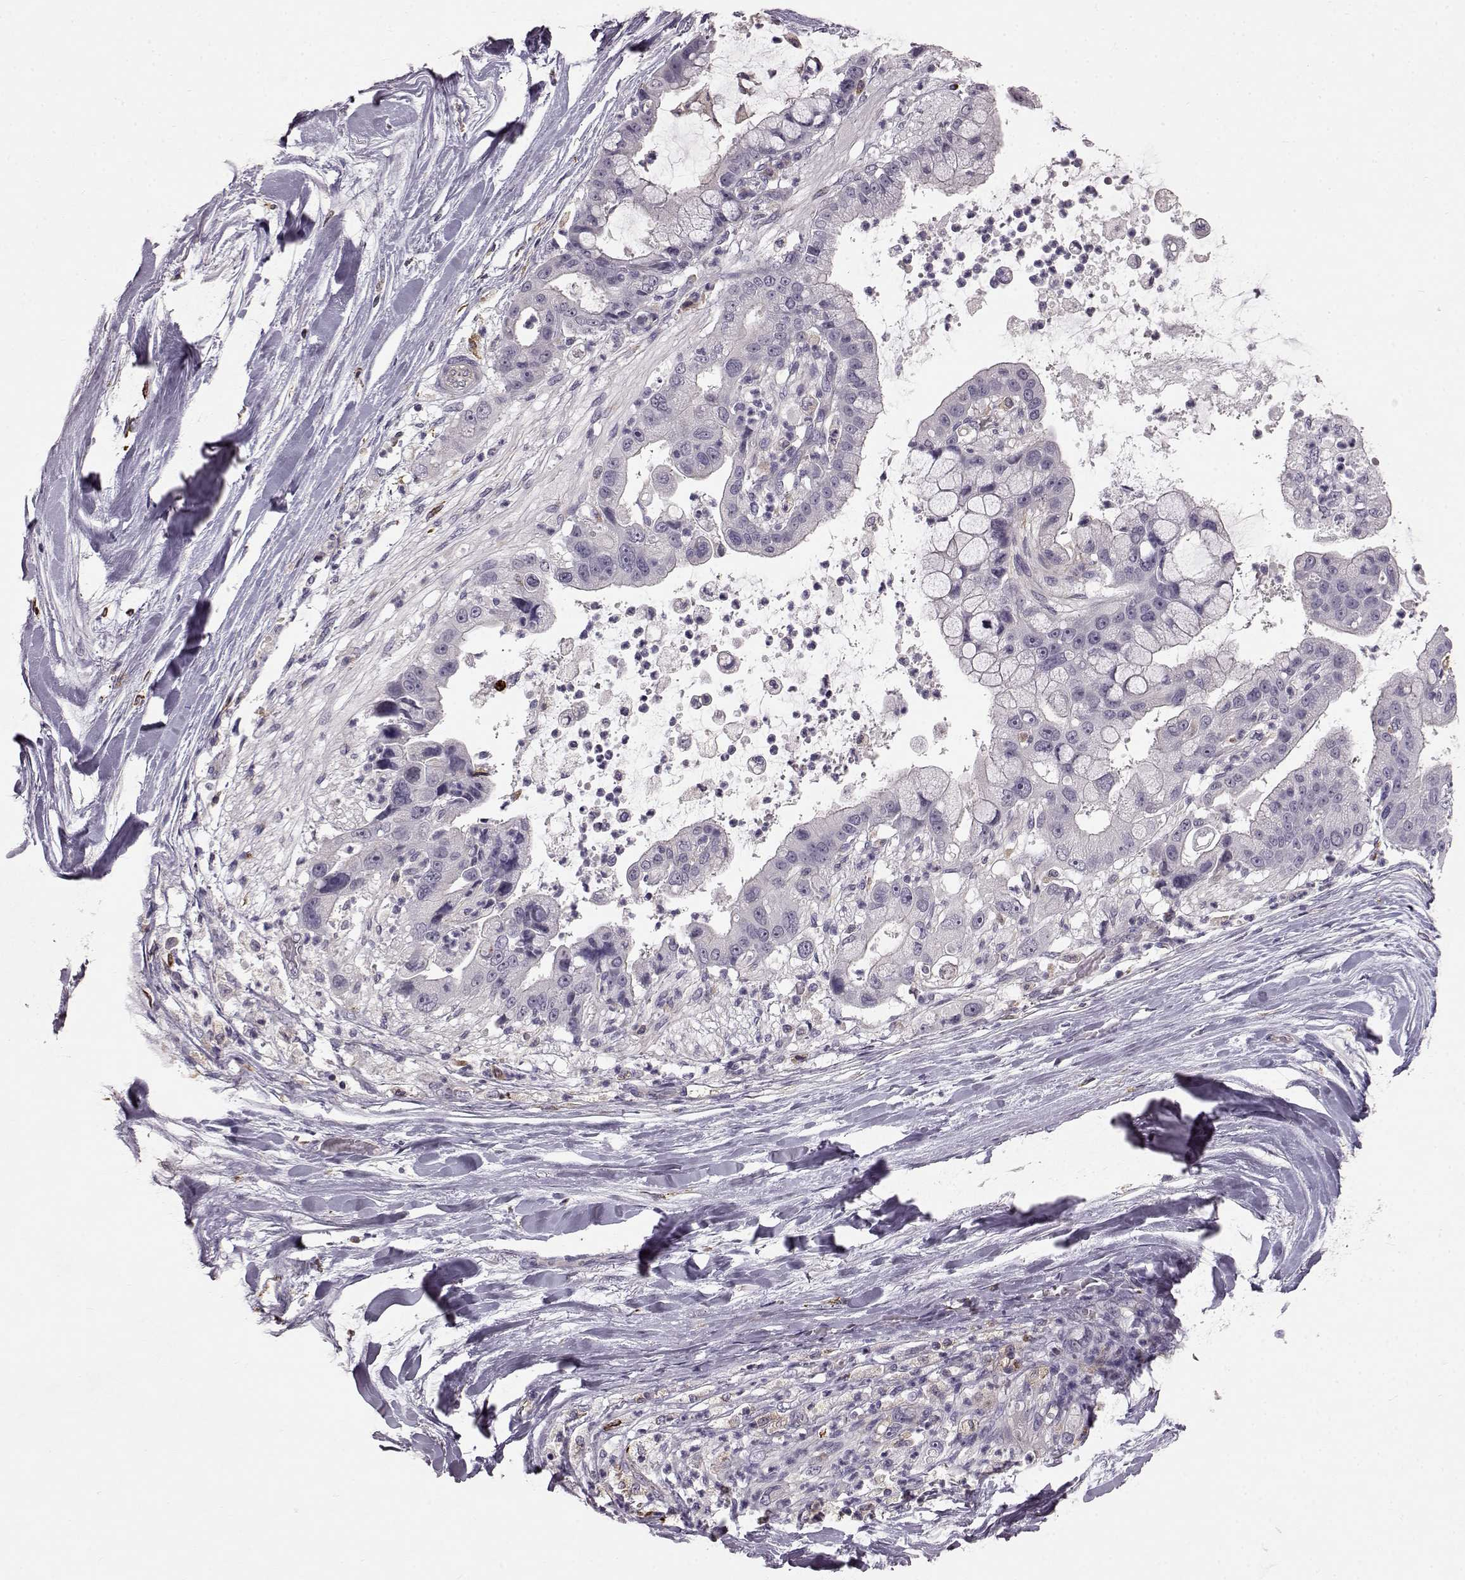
{"staining": {"intensity": "negative", "quantity": "none", "location": "none"}, "tissue": "liver cancer", "cell_type": "Tumor cells", "image_type": "cancer", "snomed": [{"axis": "morphology", "description": "Cholangiocarcinoma"}, {"axis": "topography", "description": "Liver"}], "caption": "Tumor cells show no significant positivity in liver cholangiocarcinoma.", "gene": "CCNF", "patient": {"sex": "female", "age": 54}}